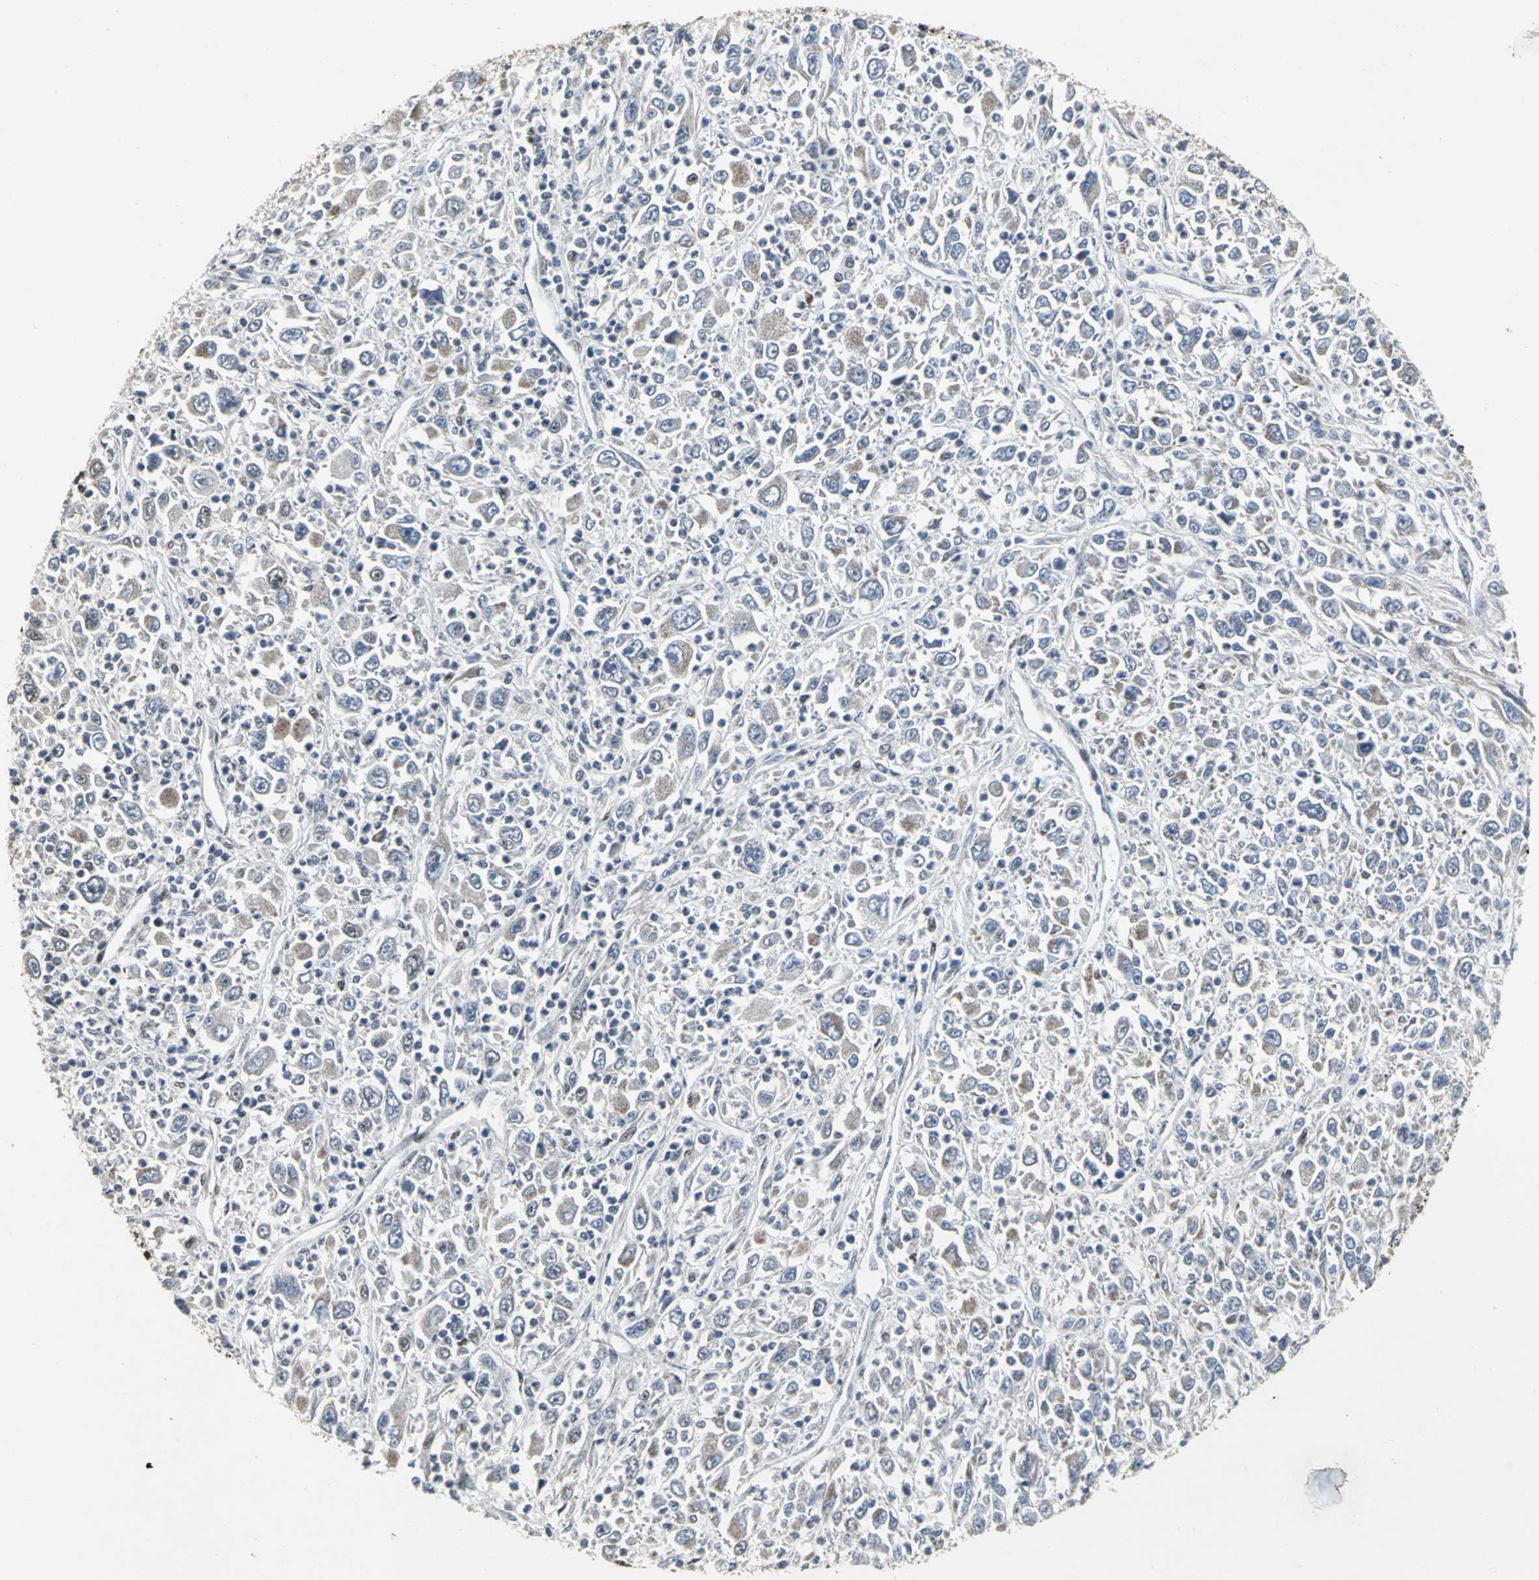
{"staining": {"intensity": "weak", "quantity": "<25%", "location": "cytoplasmic/membranous"}, "tissue": "melanoma", "cell_type": "Tumor cells", "image_type": "cancer", "snomed": [{"axis": "morphology", "description": "Malignant melanoma, Metastatic site"}, {"axis": "topography", "description": "Skin"}], "caption": "Tumor cells show no significant staining in melanoma.", "gene": "SRF", "patient": {"sex": "female", "age": 56}}